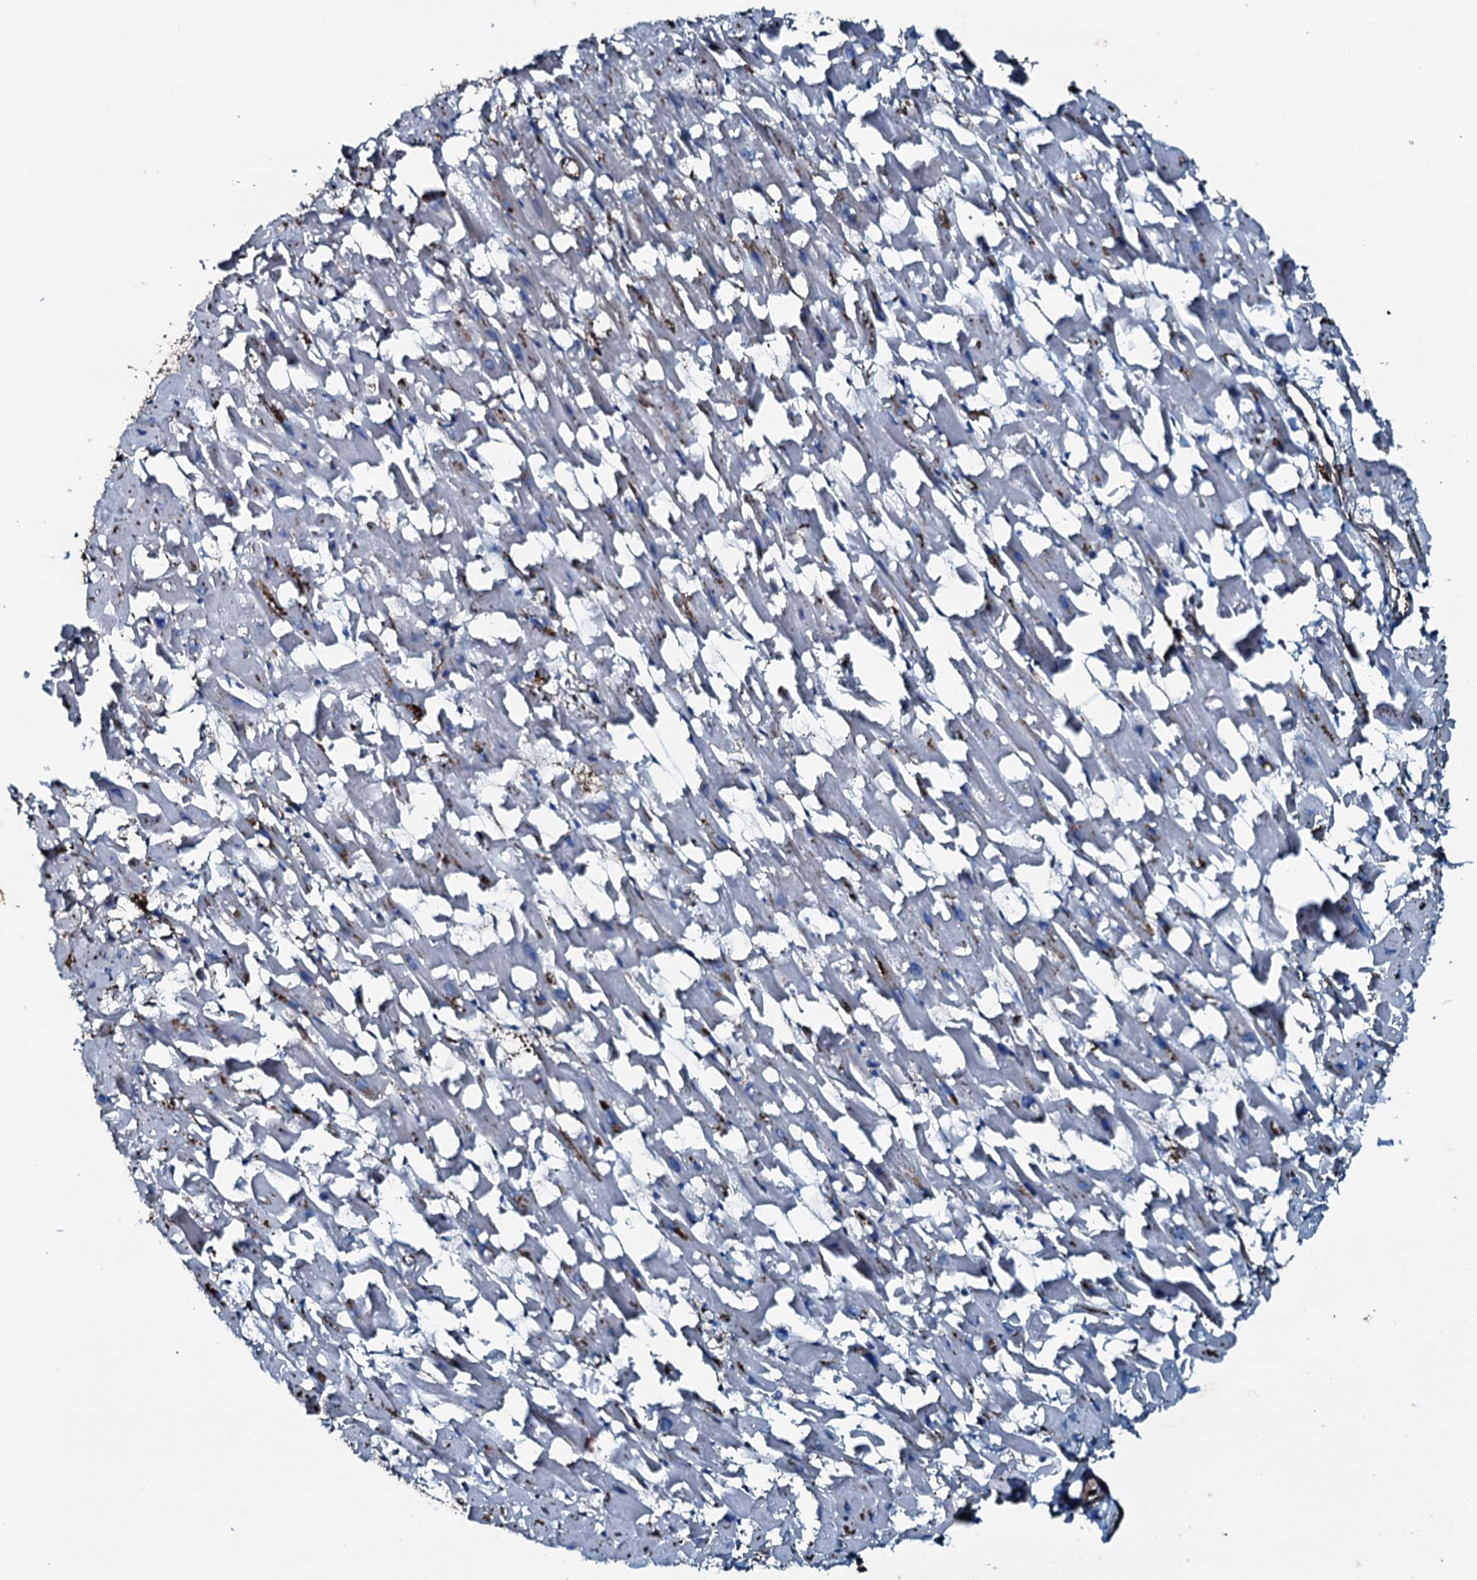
{"staining": {"intensity": "negative", "quantity": "none", "location": "none"}, "tissue": "heart muscle", "cell_type": "Cardiomyocytes", "image_type": "normal", "snomed": [{"axis": "morphology", "description": "Normal tissue, NOS"}, {"axis": "topography", "description": "Heart"}], "caption": "There is no significant staining in cardiomyocytes of heart muscle. (Immunohistochemistry (ihc), brightfield microscopy, high magnification).", "gene": "SLC25A38", "patient": {"sex": "female", "age": 64}}